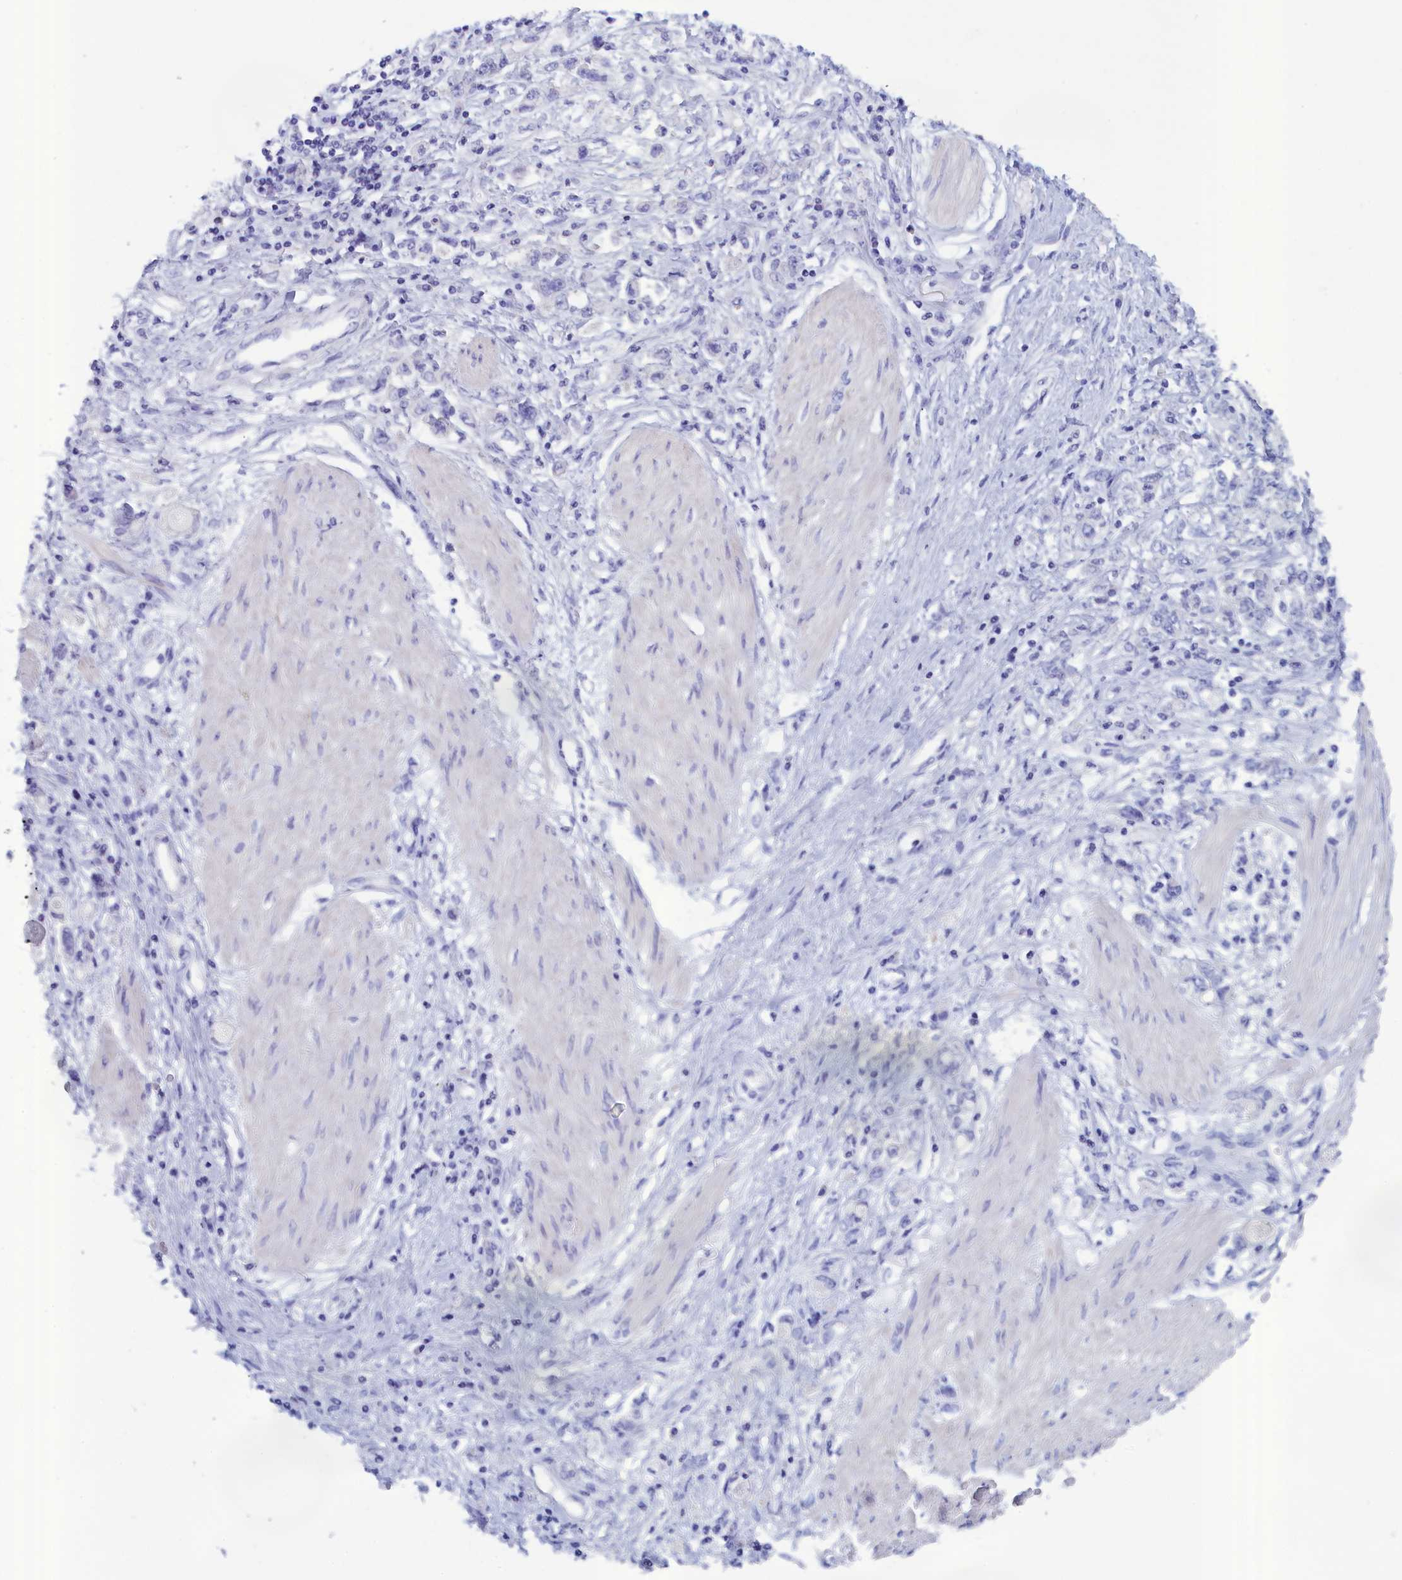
{"staining": {"intensity": "negative", "quantity": "none", "location": "none"}, "tissue": "stomach cancer", "cell_type": "Tumor cells", "image_type": "cancer", "snomed": [{"axis": "morphology", "description": "Adenocarcinoma, NOS"}, {"axis": "topography", "description": "Stomach"}], "caption": "An IHC micrograph of adenocarcinoma (stomach) is shown. There is no staining in tumor cells of adenocarcinoma (stomach). (Brightfield microscopy of DAB IHC at high magnification).", "gene": "ANKRD2", "patient": {"sex": "female", "age": 76}}